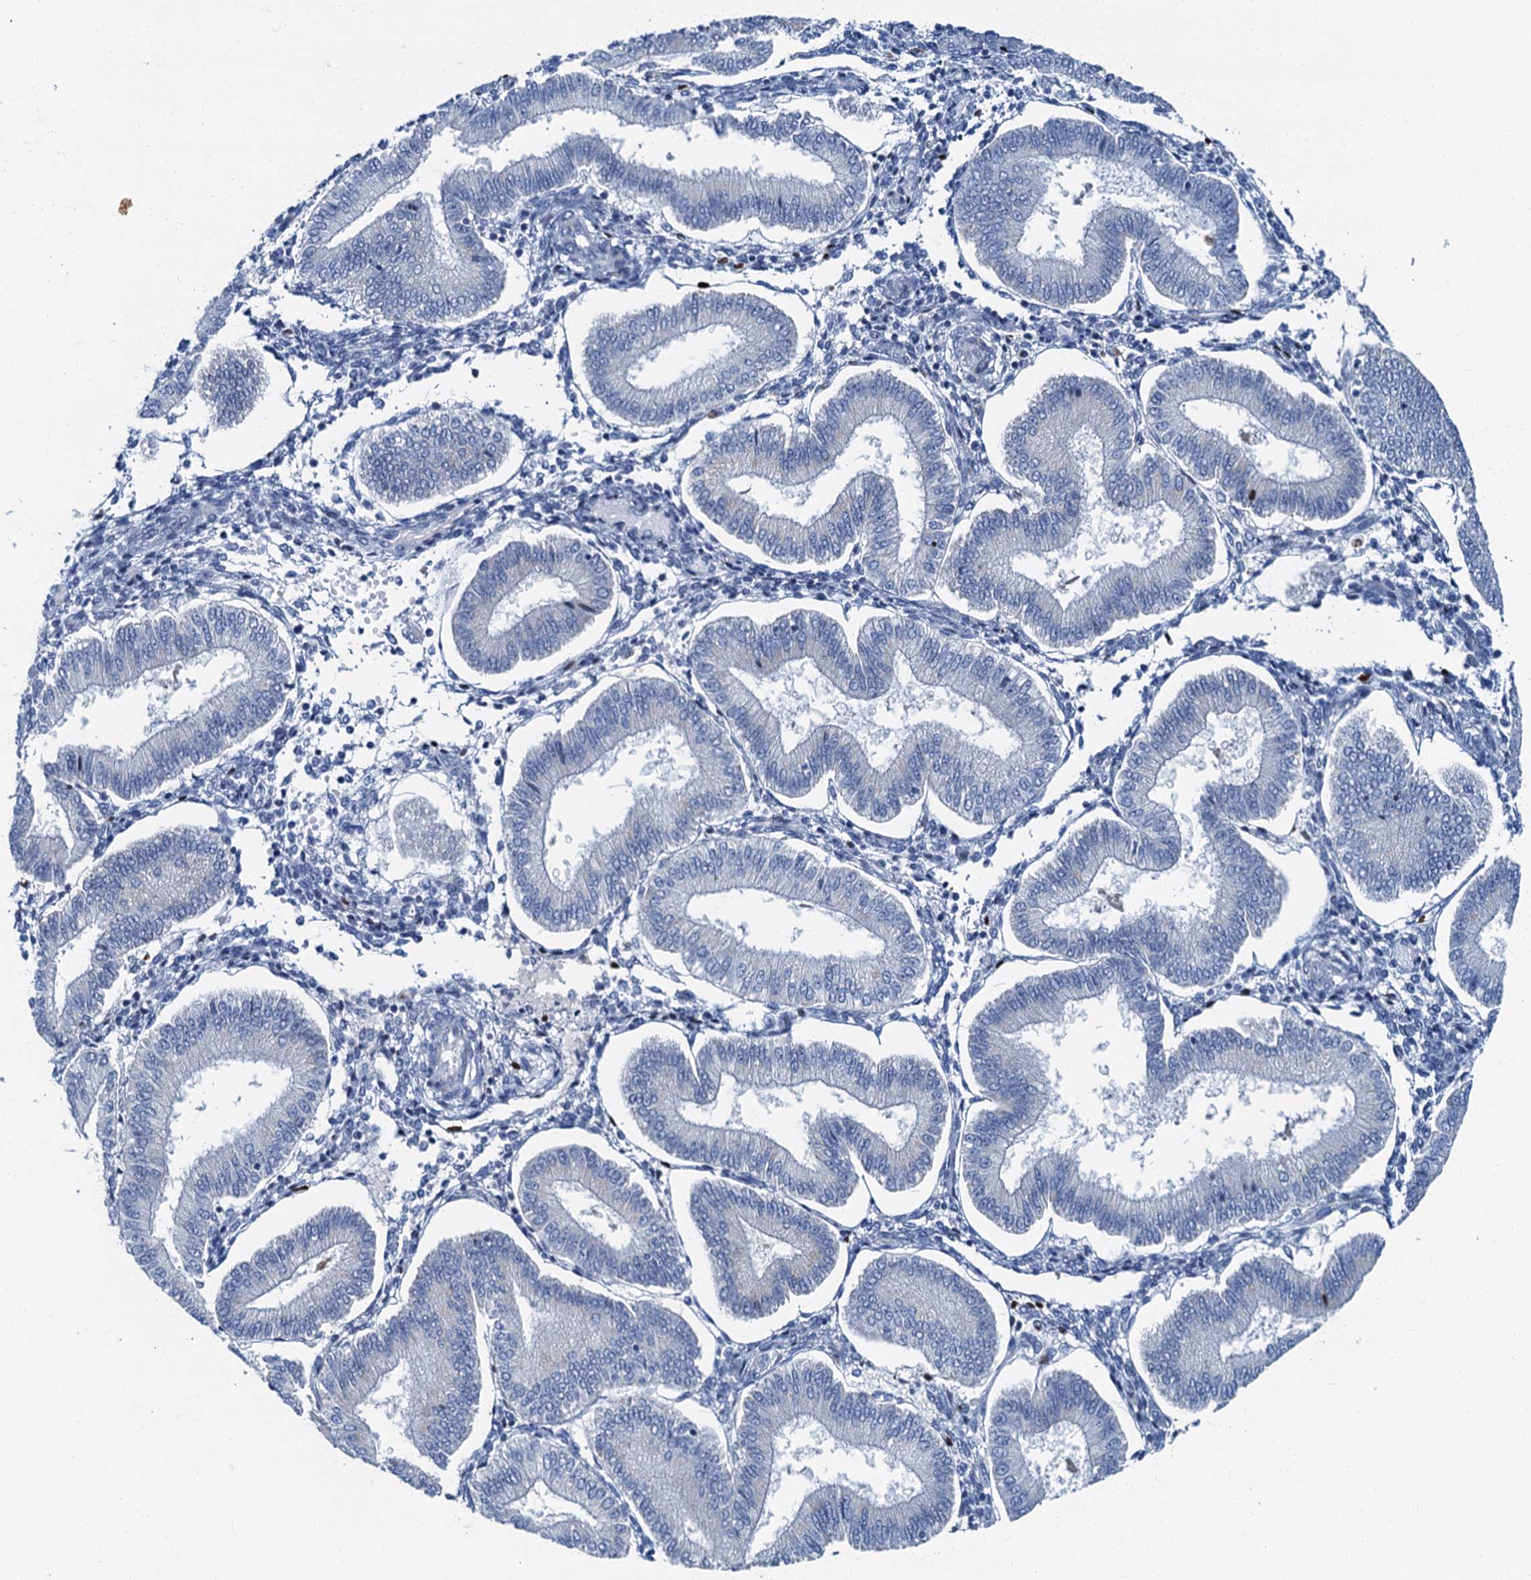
{"staining": {"intensity": "negative", "quantity": "none", "location": "none"}, "tissue": "endometrium", "cell_type": "Cells in endometrial stroma", "image_type": "normal", "snomed": [{"axis": "morphology", "description": "Normal tissue, NOS"}, {"axis": "topography", "description": "Endometrium"}], "caption": "The image demonstrates no significant staining in cells in endometrial stroma of endometrium.", "gene": "LYPD3", "patient": {"sex": "female", "age": 39}}